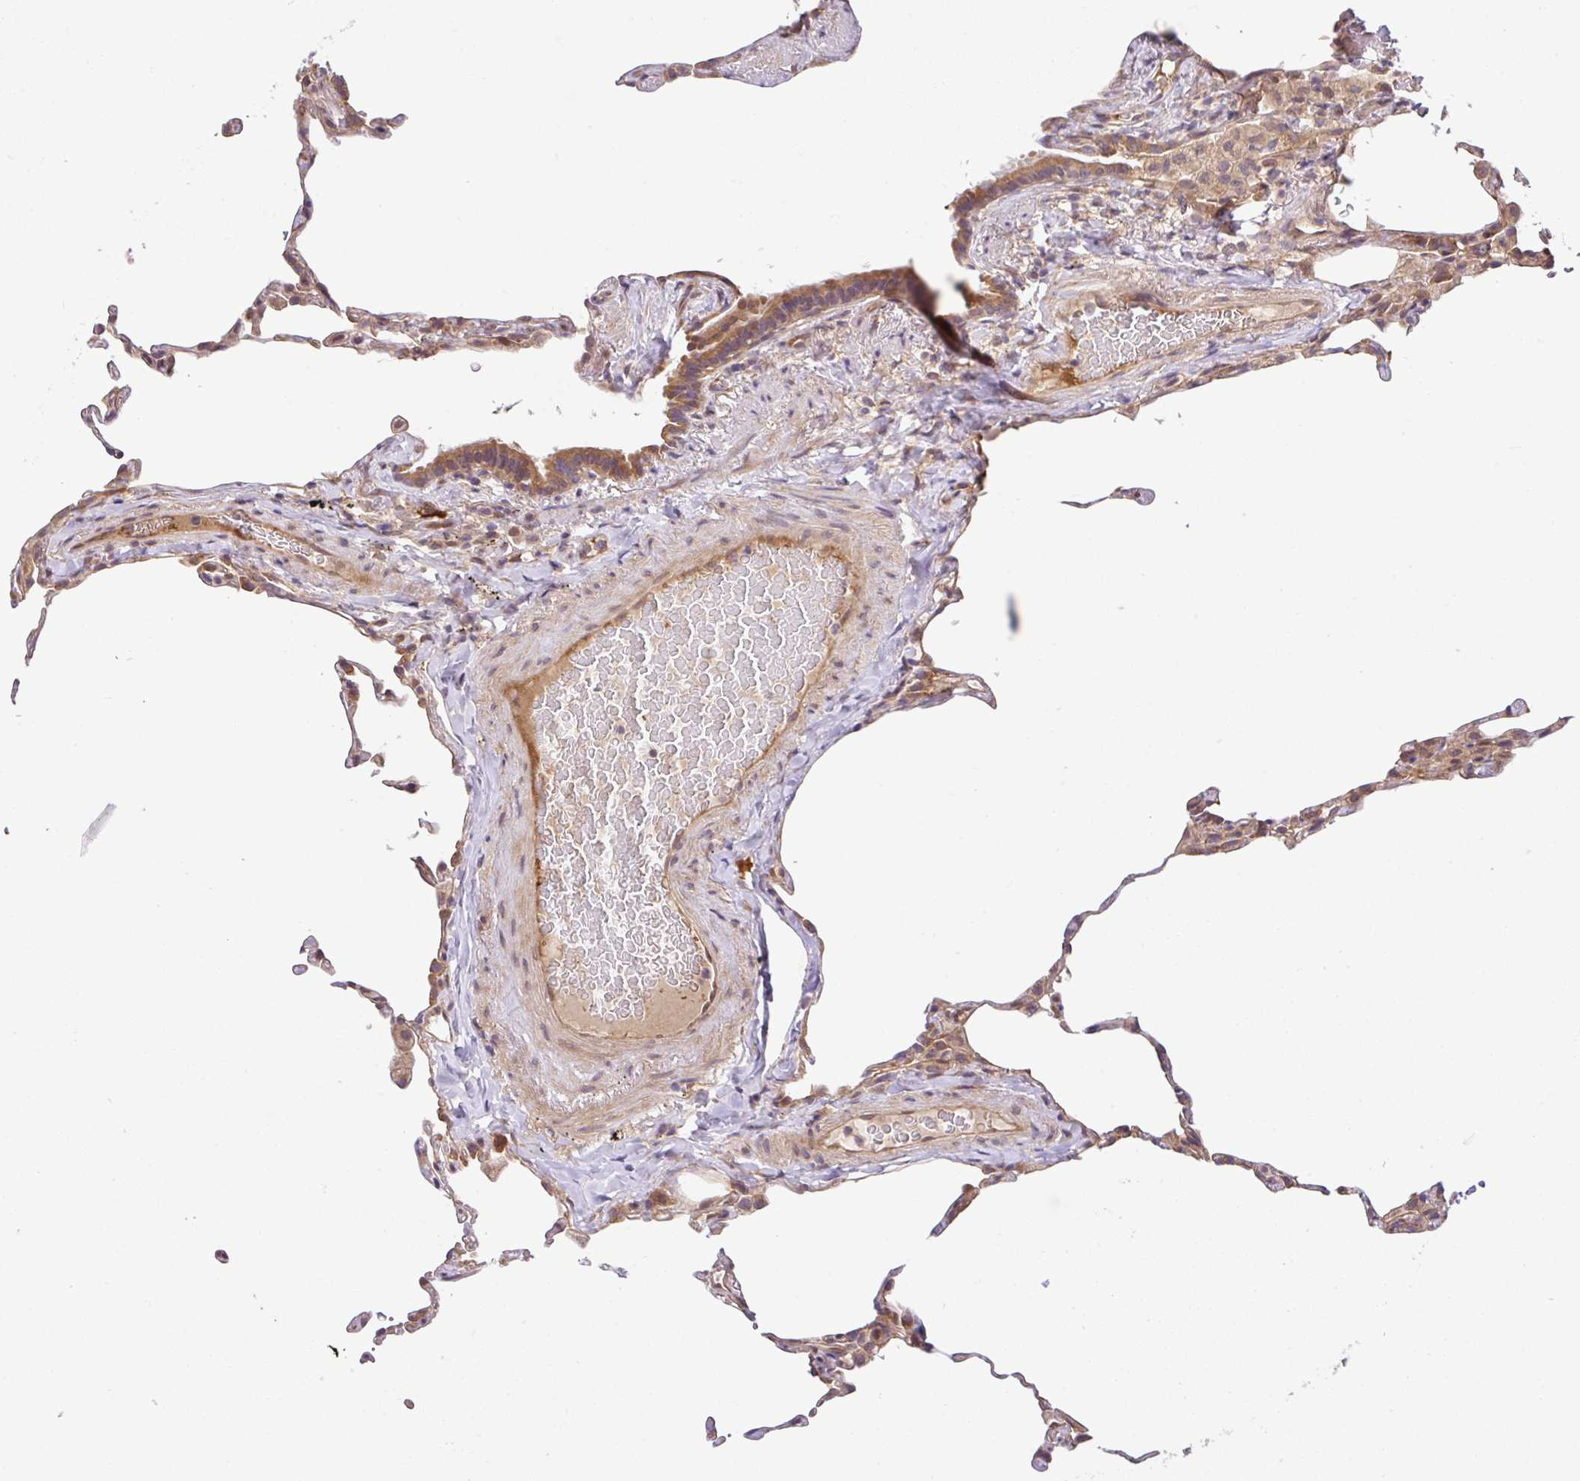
{"staining": {"intensity": "weak", "quantity": "25%-75%", "location": "cytoplasmic/membranous"}, "tissue": "lung", "cell_type": "Alveolar cells", "image_type": "normal", "snomed": [{"axis": "morphology", "description": "Normal tissue, NOS"}, {"axis": "topography", "description": "Lung"}], "caption": "Human lung stained for a protein (brown) shows weak cytoplasmic/membranous positive positivity in about 25%-75% of alveolar cells.", "gene": "UBE4A", "patient": {"sex": "female", "age": 57}}